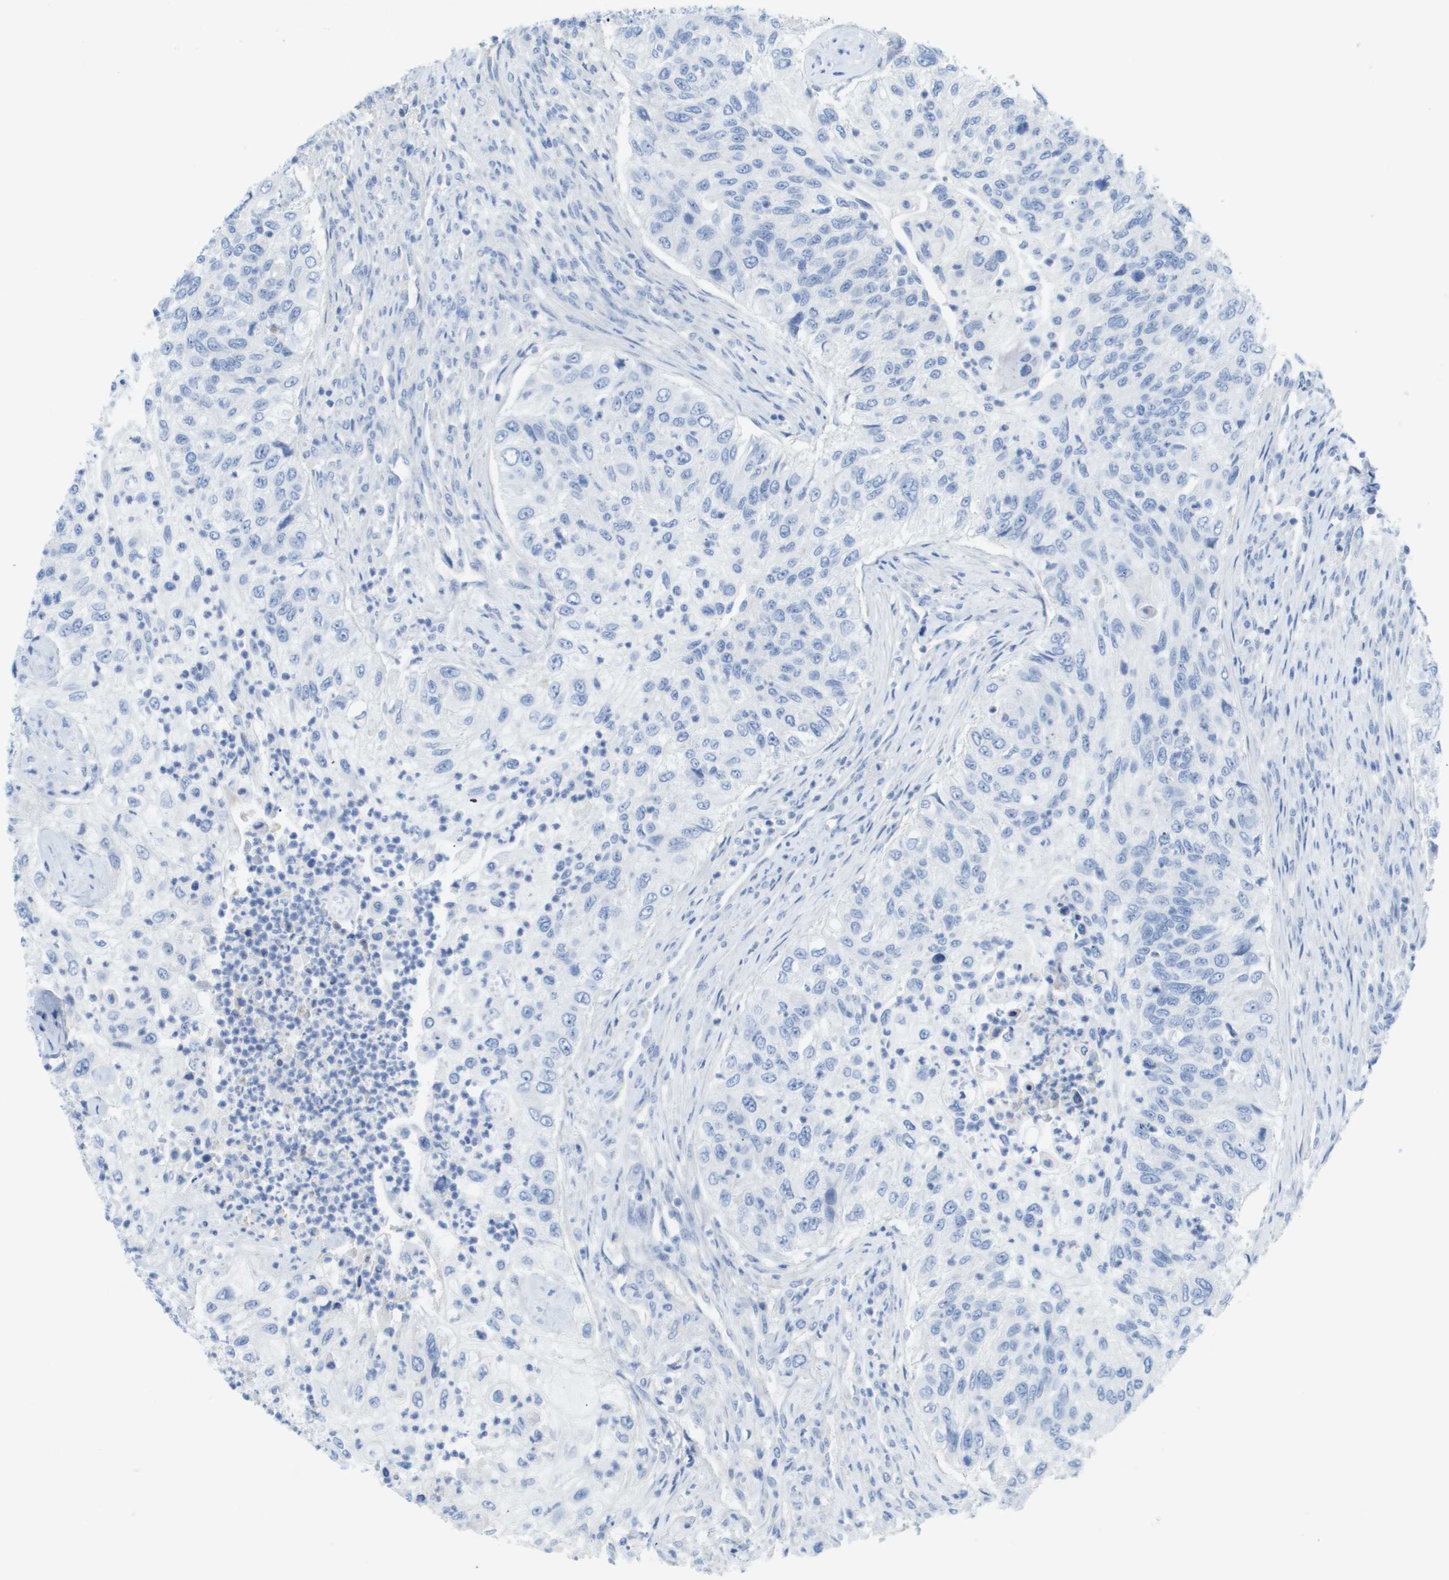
{"staining": {"intensity": "negative", "quantity": "none", "location": "none"}, "tissue": "urothelial cancer", "cell_type": "Tumor cells", "image_type": "cancer", "snomed": [{"axis": "morphology", "description": "Urothelial carcinoma, High grade"}, {"axis": "topography", "description": "Urinary bladder"}], "caption": "High-grade urothelial carcinoma stained for a protein using immunohistochemistry demonstrates no expression tumor cells.", "gene": "MYL3", "patient": {"sex": "female", "age": 60}}